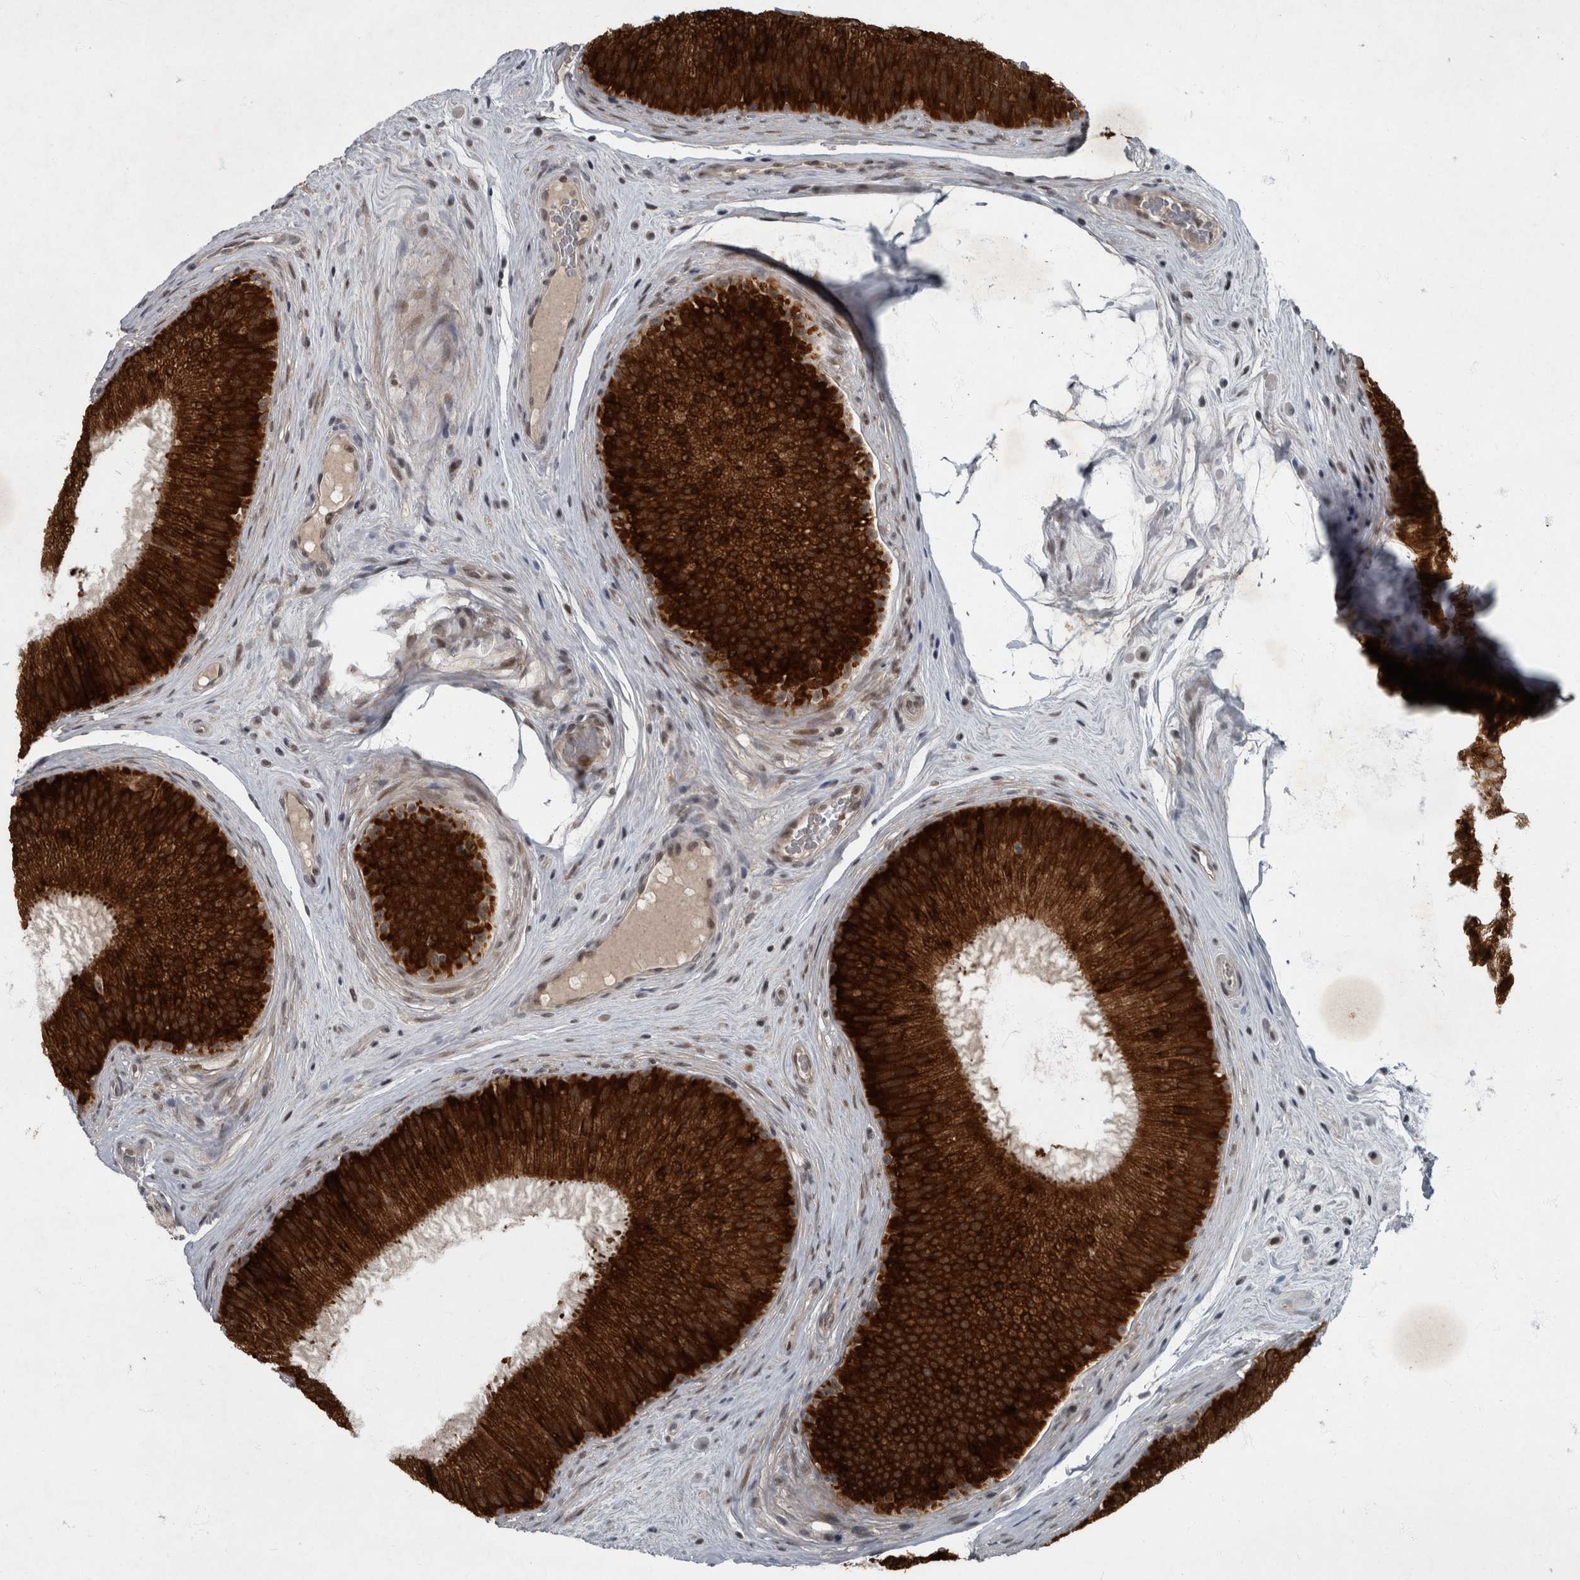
{"staining": {"intensity": "strong", "quantity": ">75%", "location": "cytoplasmic/membranous,nuclear"}, "tissue": "epididymis", "cell_type": "Glandular cells", "image_type": "normal", "snomed": [{"axis": "morphology", "description": "Normal tissue, NOS"}, {"axis": "topography", "description": "Epididymis"}], "caption": "A high-resolution photomicrograph shows IHC staining of normal epididymis, which shows strong cytoplasmic/membranous,nuclear staining in approximately >75% of glandular cells.", "gene": "WDR33", "patient": {"sex": "male", "age": 45}}